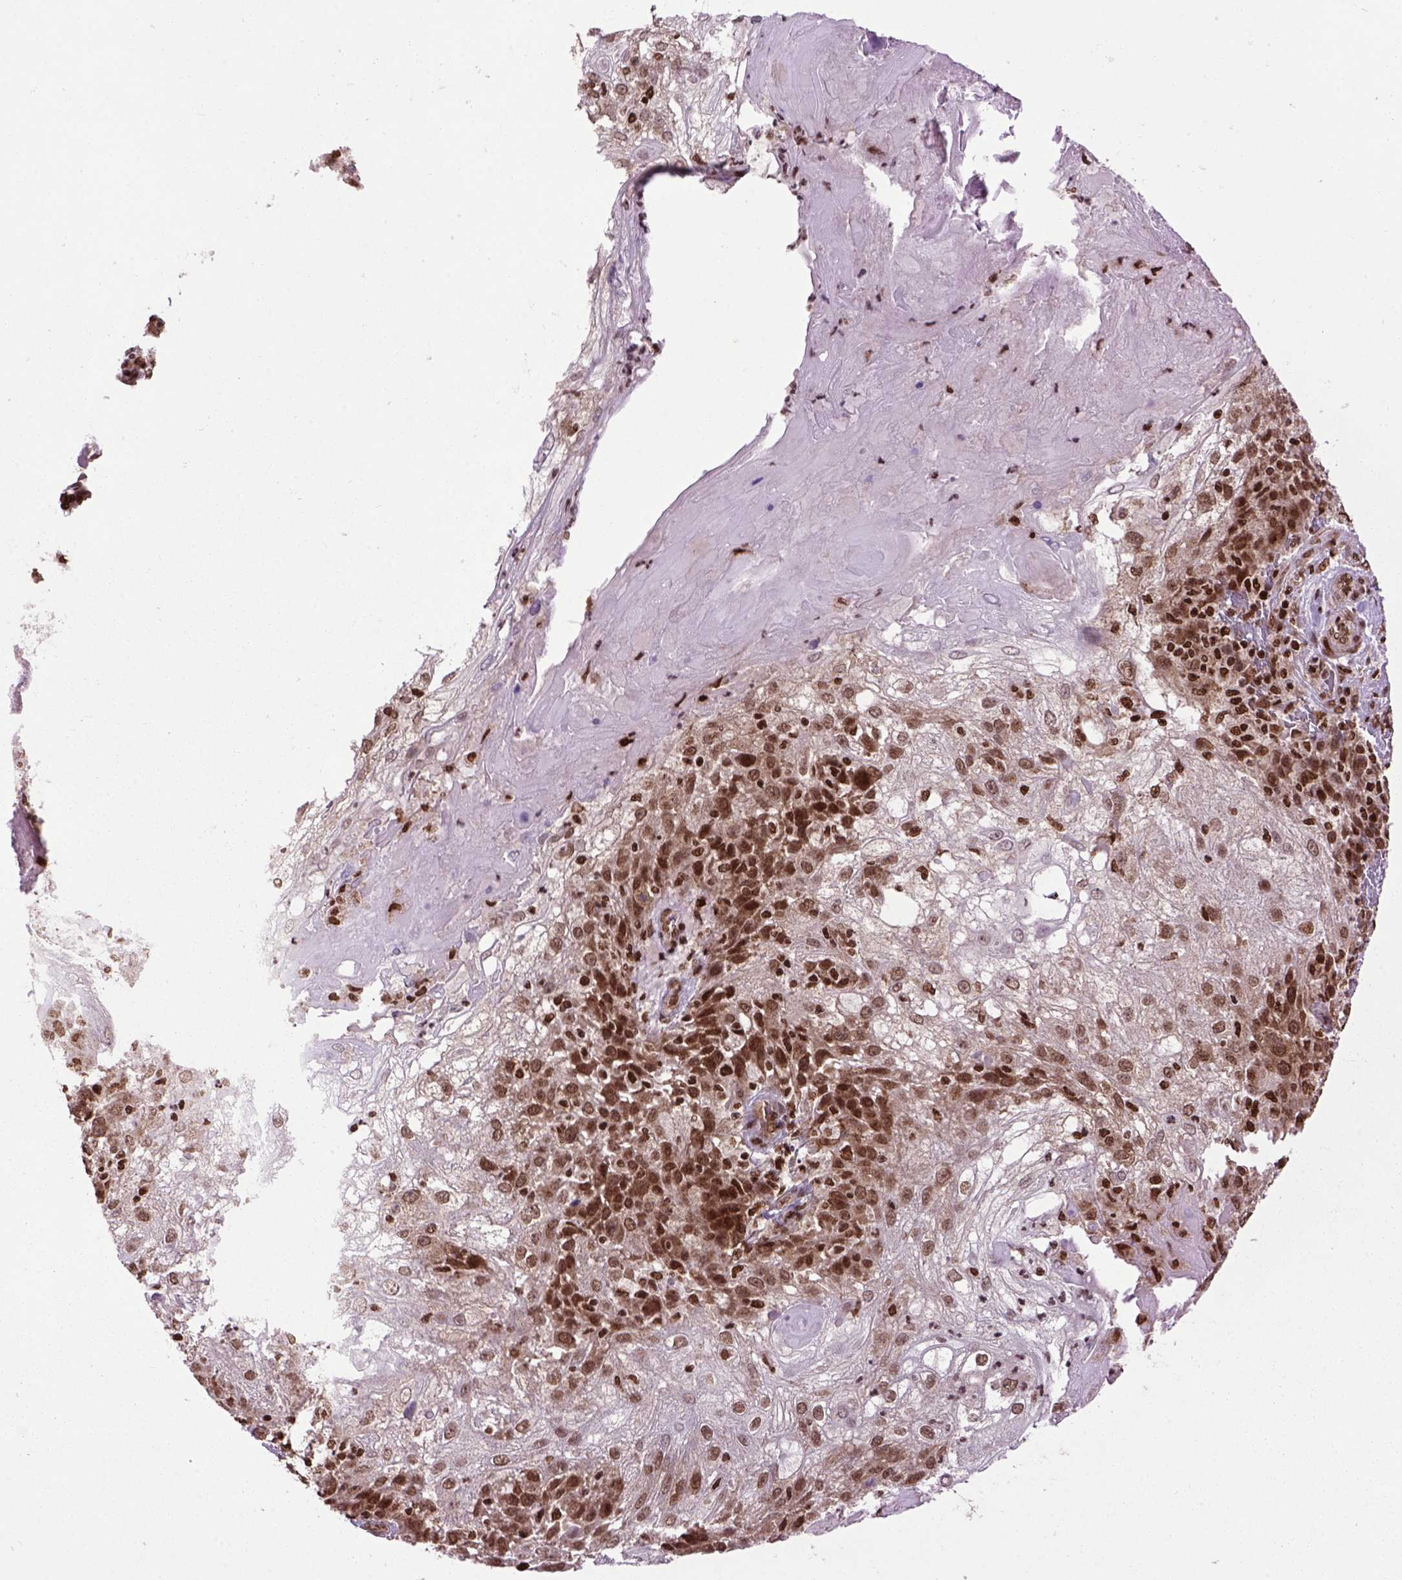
{"staining": {"intensity": "strong", "quantity": ">75%", "location": "nuclear"}, "tissue": "skin cancer", "cell_type": "Tumor cells", "image_type": "cancer", "snomed": [{"axis": "morphology", "description": "Normal tissue, NOS"}, {"axis": "morphology", "description": "Squamous cell carcinoma, NOS"}, {"axis": "topography", "description": "Skin"}], "caption": "IHC (DAB (3,3'-diaminobenzidine)) staining of human skin cancer displays strong nuclear protein staining in about >75% of tumor cells. The protein of interest is shown in brown color, while the nuclei are stained blue.", "gene": "CELF1", "patient": {"sex": "female", "age": 83}}